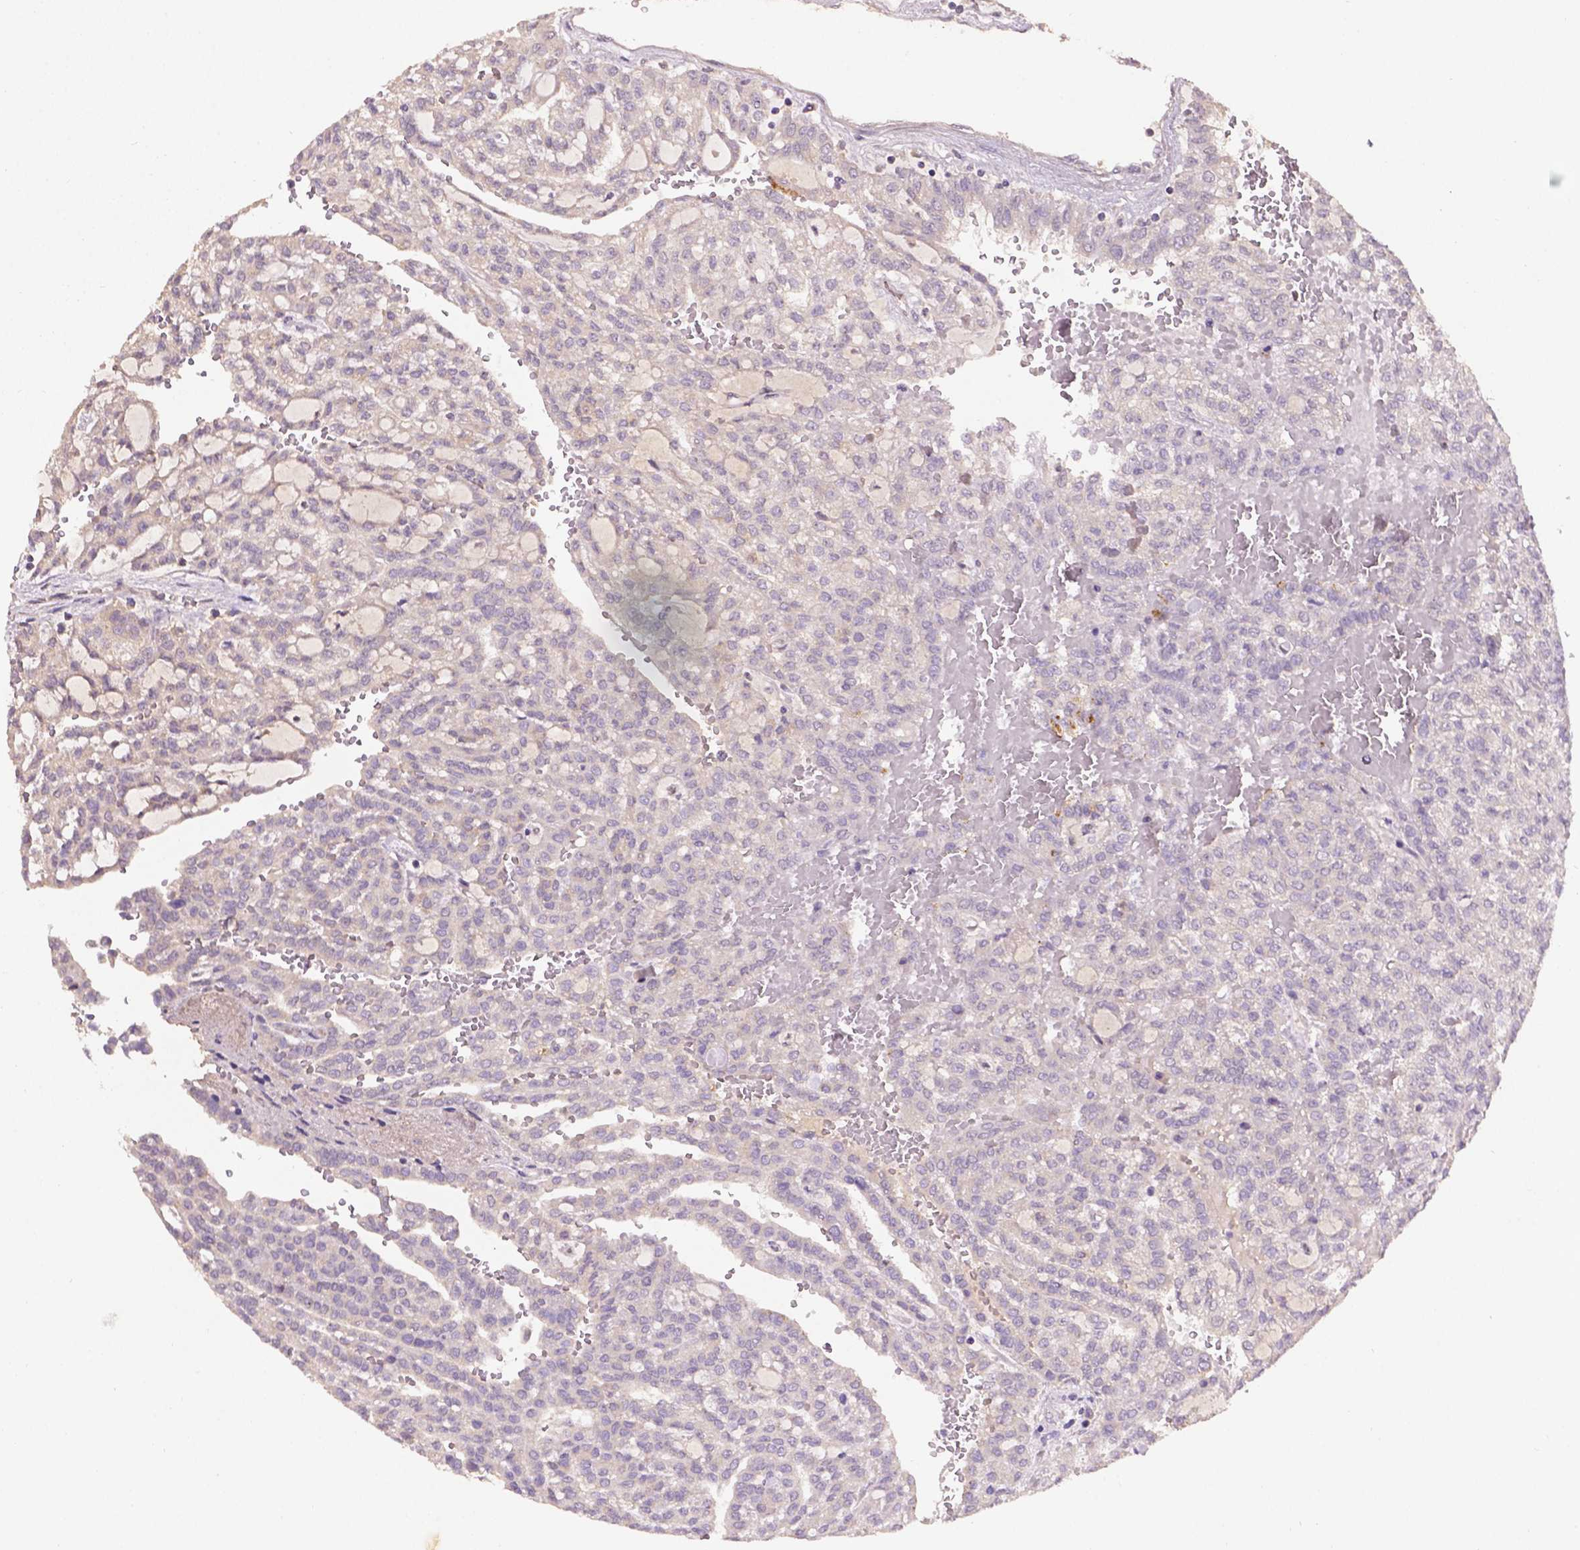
{"staining": {"intensity": "negative", "quantity": "none", "location": "none"}, "tissue": "renal cancer", "cell_type": "Tumor cells", "image_type": "cancer", "snomed": [{"axis": "morphology", "description": "Adenocarcinoma, NOS"}, {"axis": "topography", "description": "Kidney"}], "caption": "This is an IHC photomicrograph of human renal cancer. There is no staining in tumor cells.", "gene": "SOX17", "patient": {"sex": "male", "age": 63}}